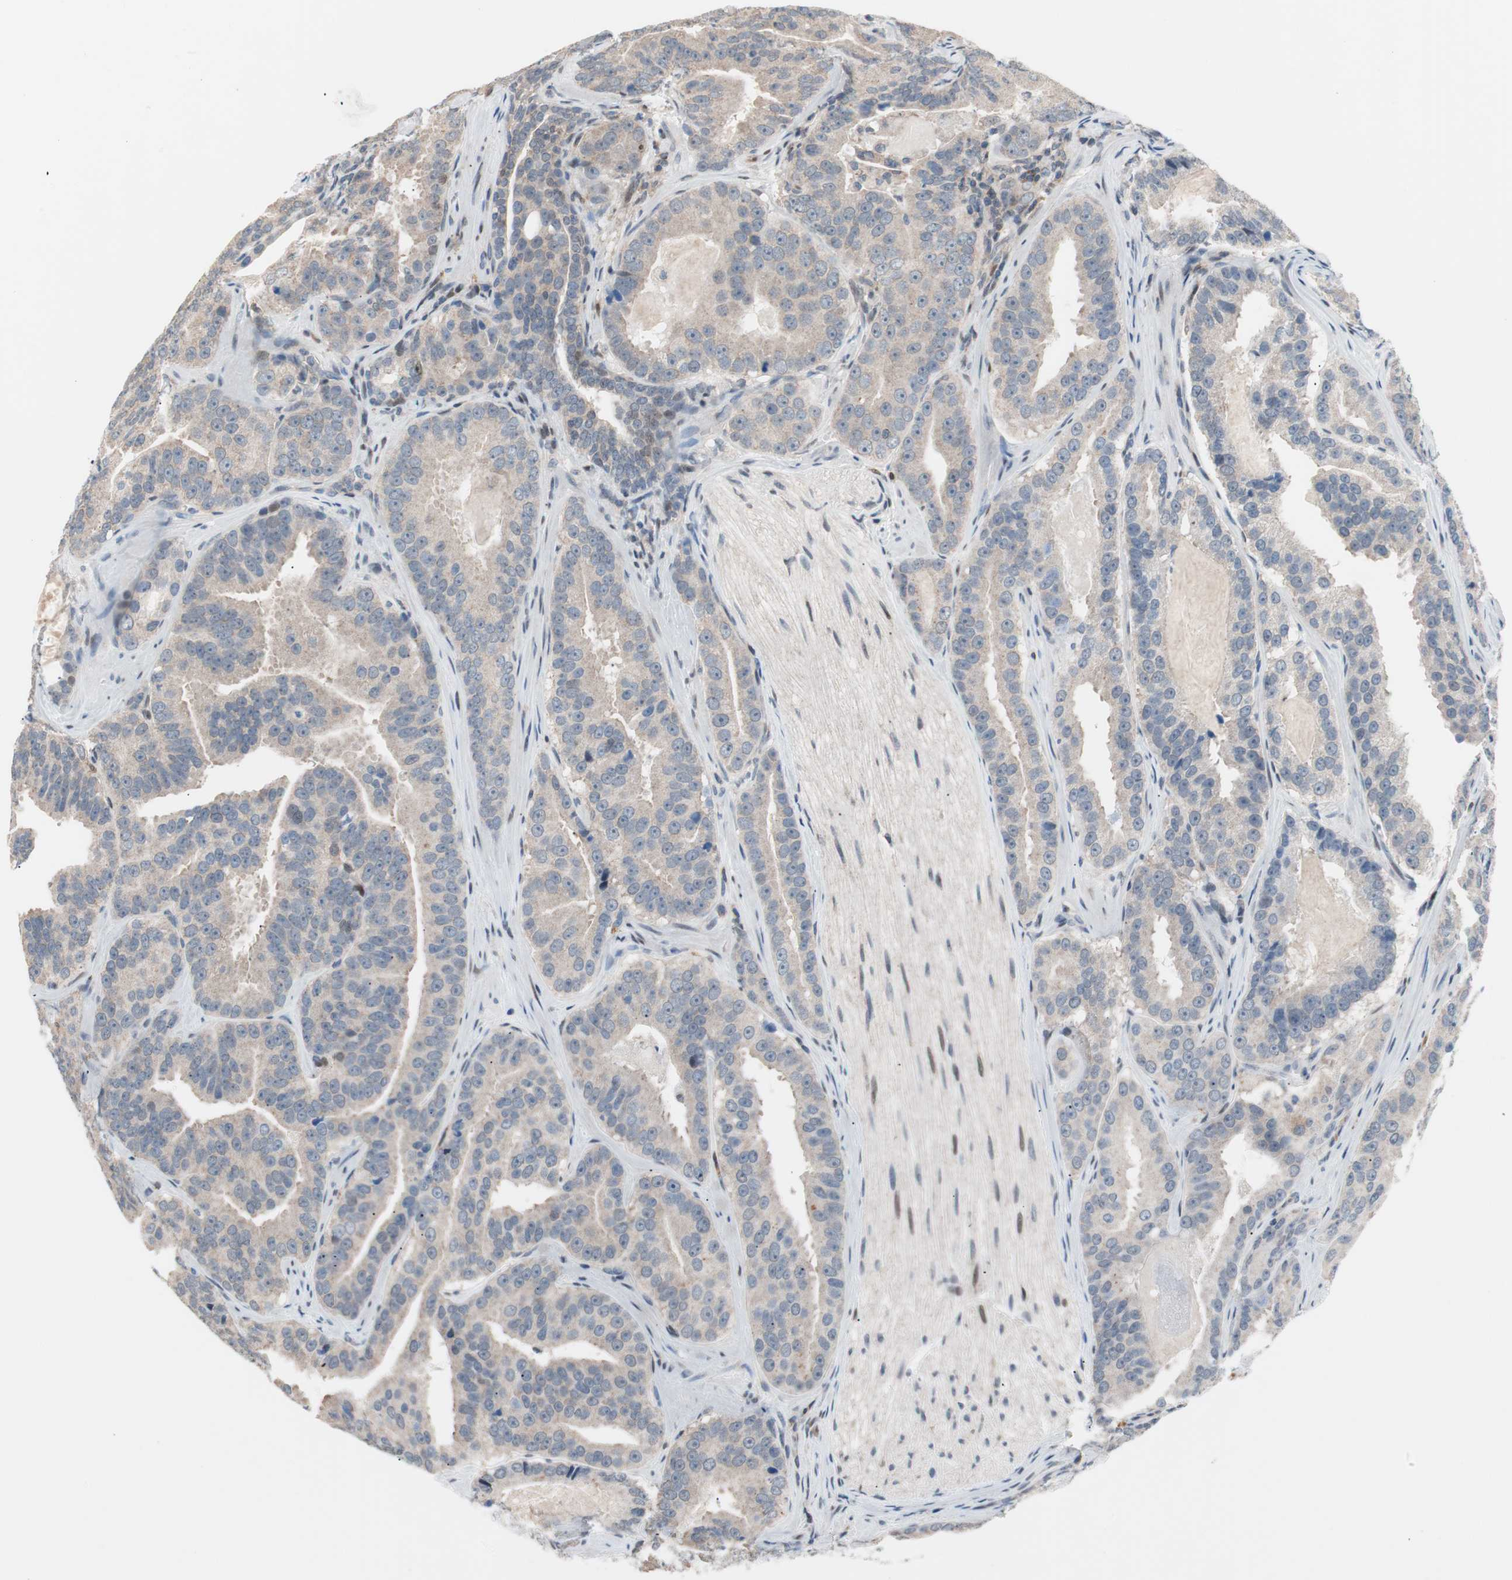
{"staining": {"intensity": "negative", "quantity": "none", "location": "none"}, "tissue": "prostate cancer", "cell_type": "Tumor cells", "image_type": "cancer", "snomed": [{"axis": "morphology", "description": "Adenocarcinoma, Low grade"}, {"axis": "topography", "description": "Prostate"}], "caption": "Immunohistochemistry (IHC) micrograph of human prostate cancer (adenocarcinoma (low-grade)) stained for a protein (brown), which displays no staining in tumor cells.", "gene": "POLH", "patient": {"sex": "male", "age": 59}}